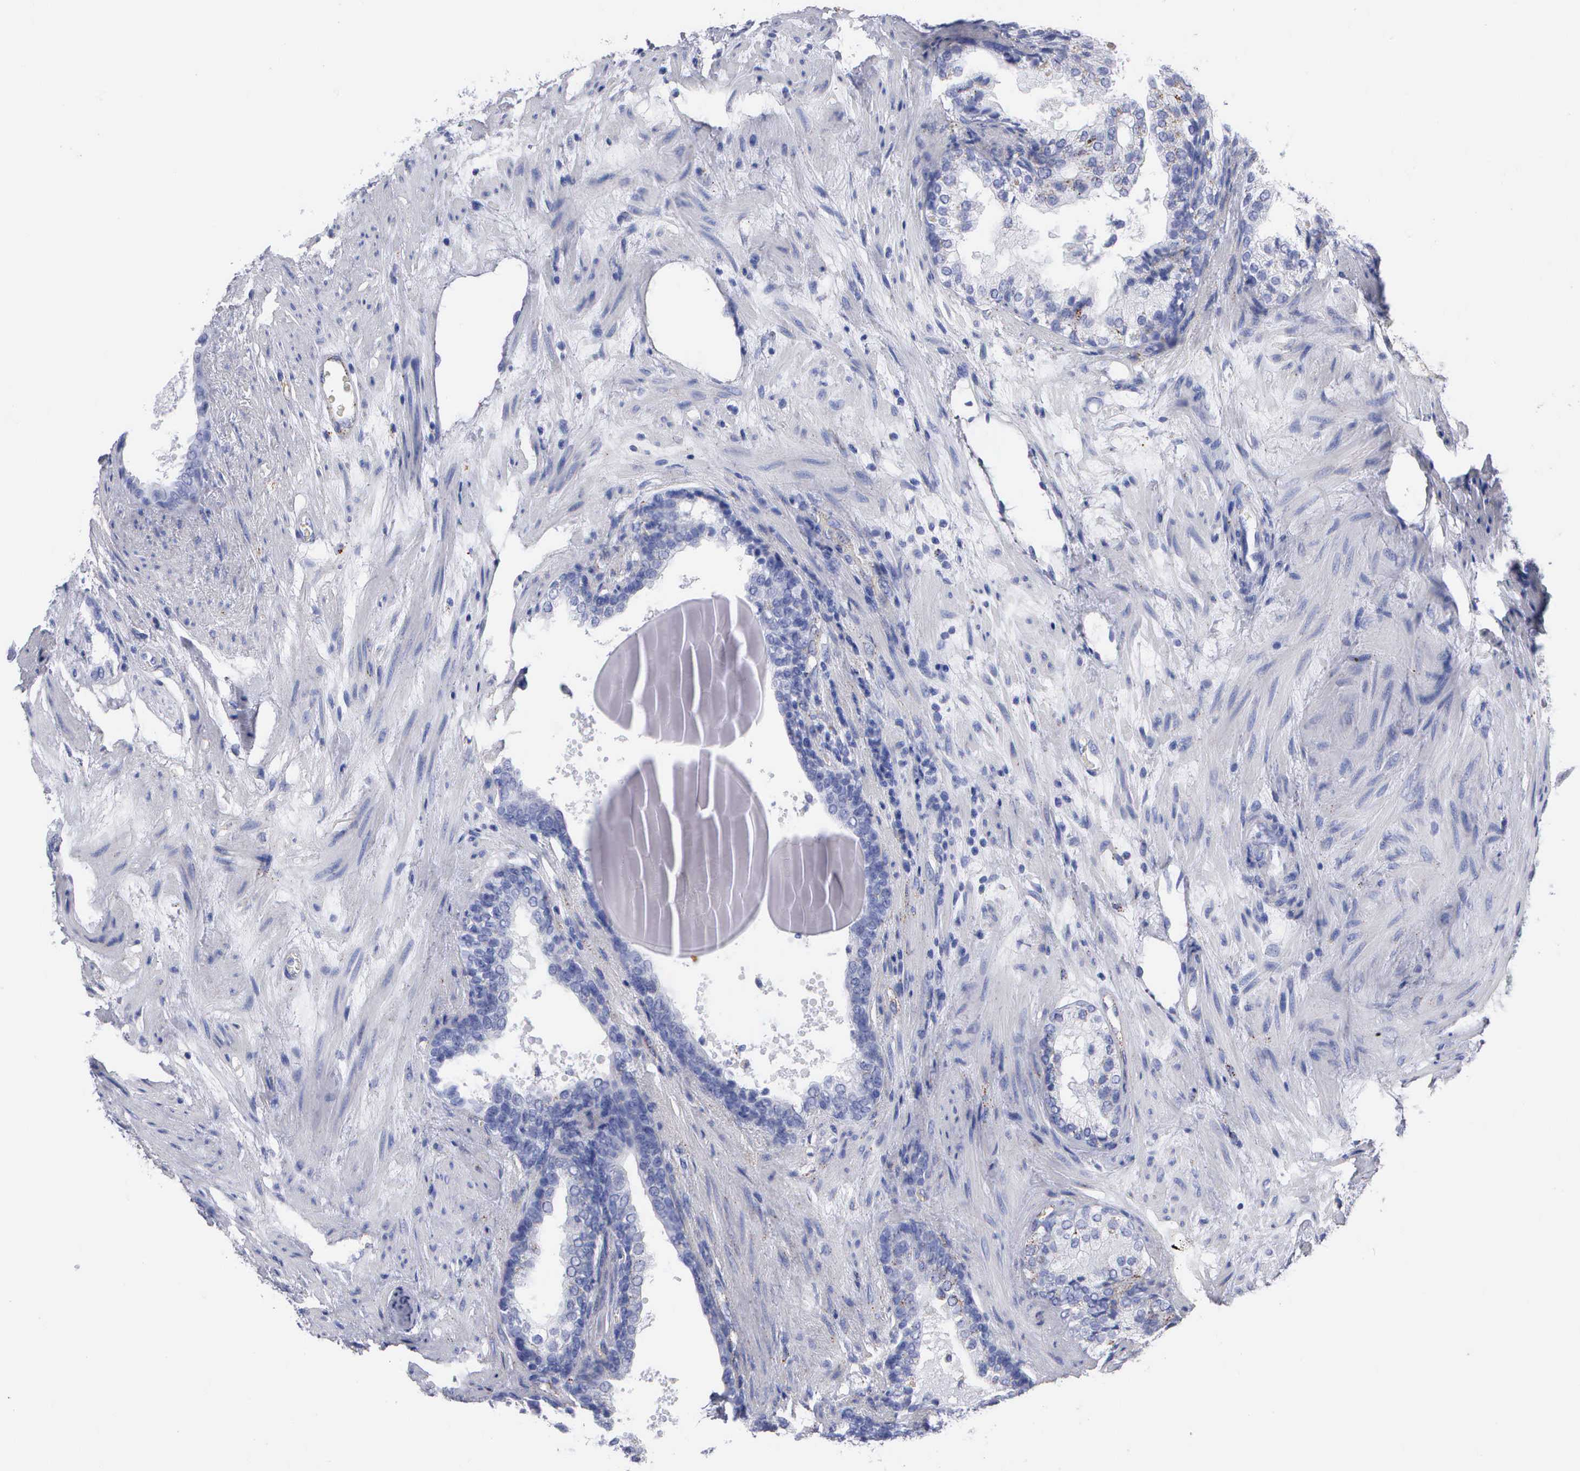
{"staining": {"intensity": "negative", "quantity": "none", "location": "none"}, "tissue": "prostate cancer", "cell_type": "Tumor cells", "image_type": "cancer", "snomed": [{"axis": "morphology", "description": "Adenocarcinoma, Low grade"}, {"axis": "topography", "description": "Prostate"}], "caption": "IHC photomicrograph of neoplastic tissue: adenocarcinoma (low-grade) (prostate) stained with DAB (3,3'-diaminobenzidine) reveals no significant protein positivity in tumor cells.", "gene": "CTSL", "patient": {"sex": "male", "age": 69}}